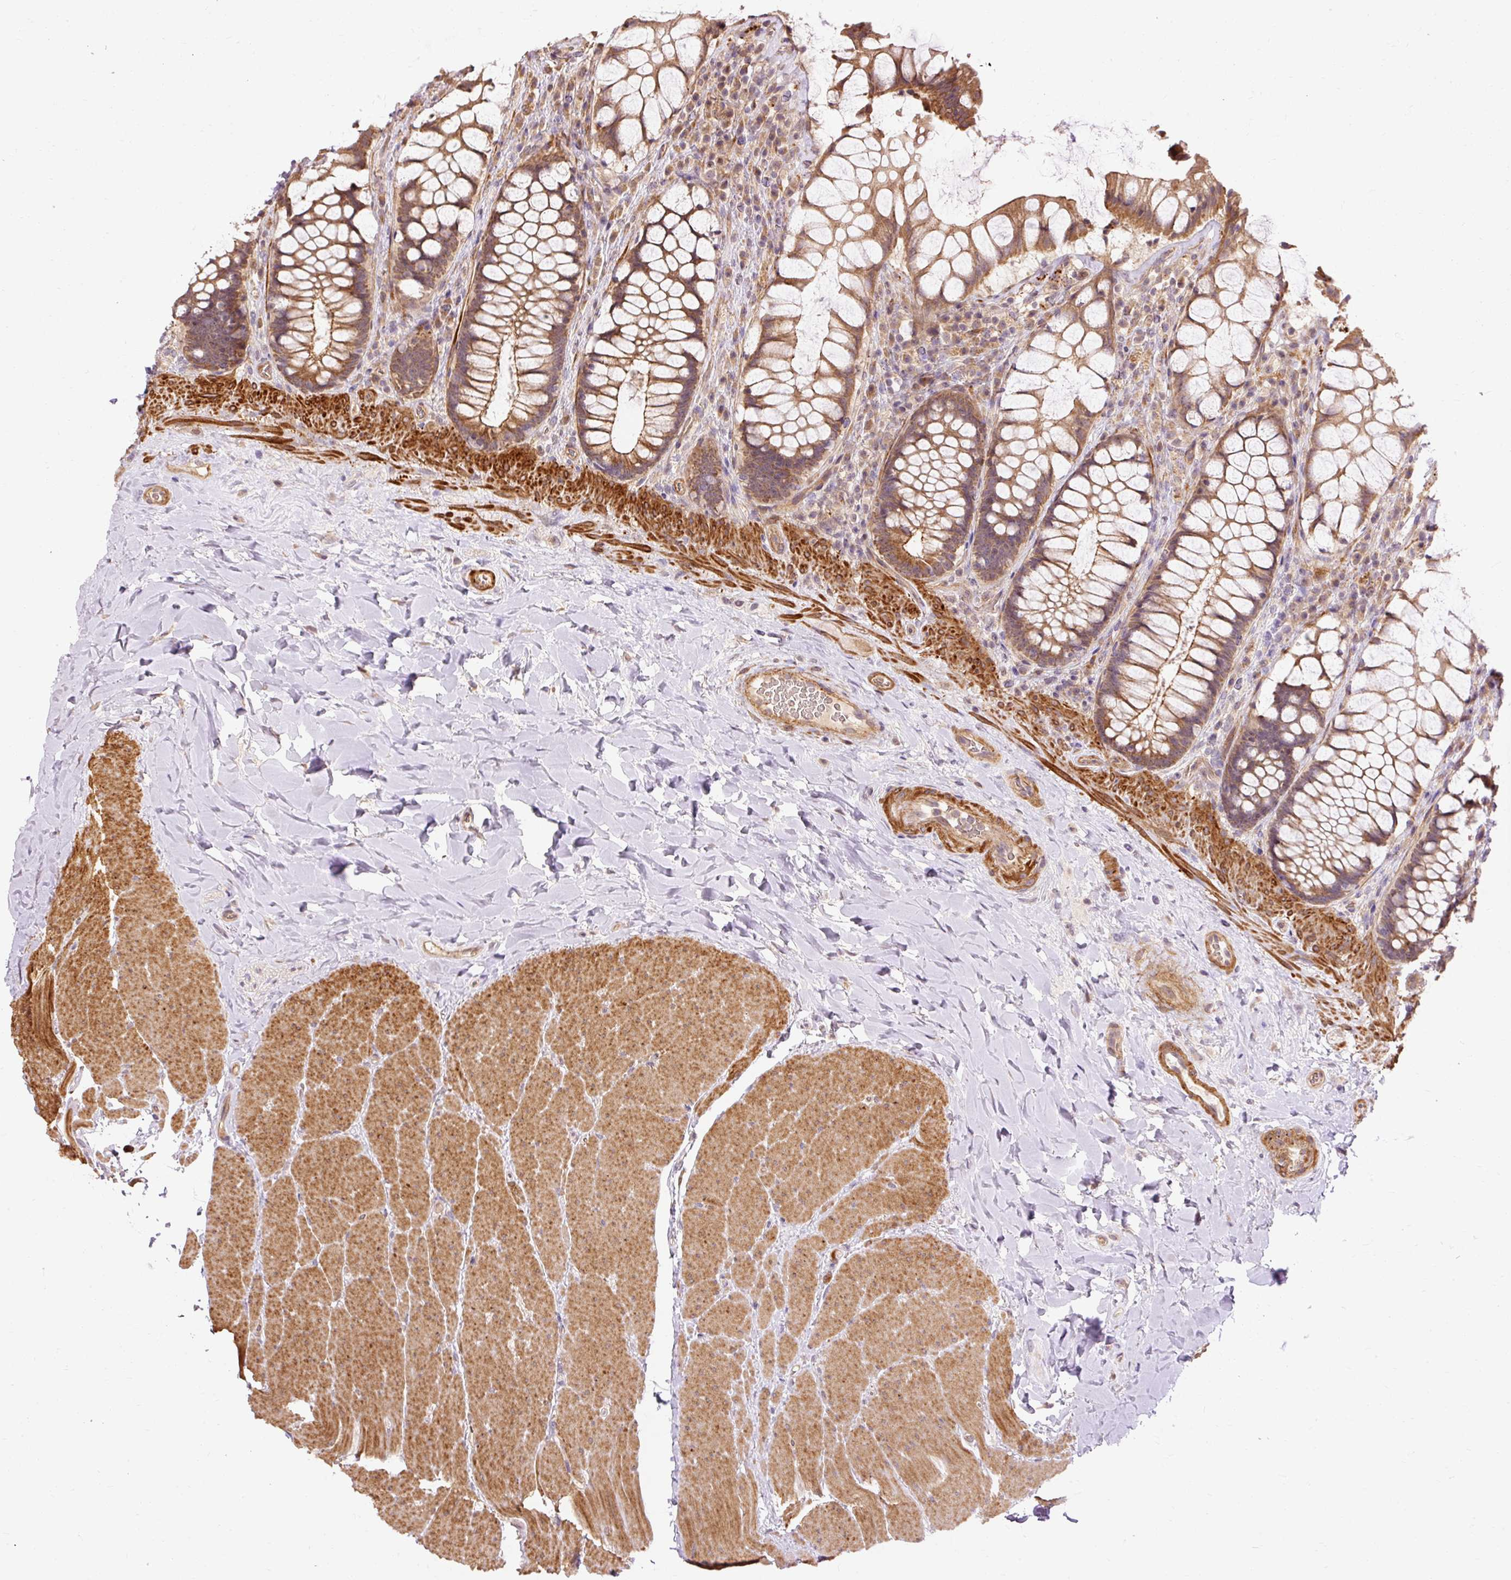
{"staining": {"intensity": "moderate", "quantity": ">75%", "location": "cytoplasmic/membranous"}, "tissue": "rectum", "cell_type": "Glandular cells", "image_type": "normal", "snomed": [{"axis": "morphology", "description": "Normal tissue, NOS"}, {"axis": "topography", "description": "Rectum"}], "caption": "Immunohistochemical staining of normal human rectum demonstrates medium levels of moderate cytoplasmic/membranous positivity in approximately >75% of glandular cells.", "gene": "RIPOR3", "patient": {"sex": "female", "age": 58}}